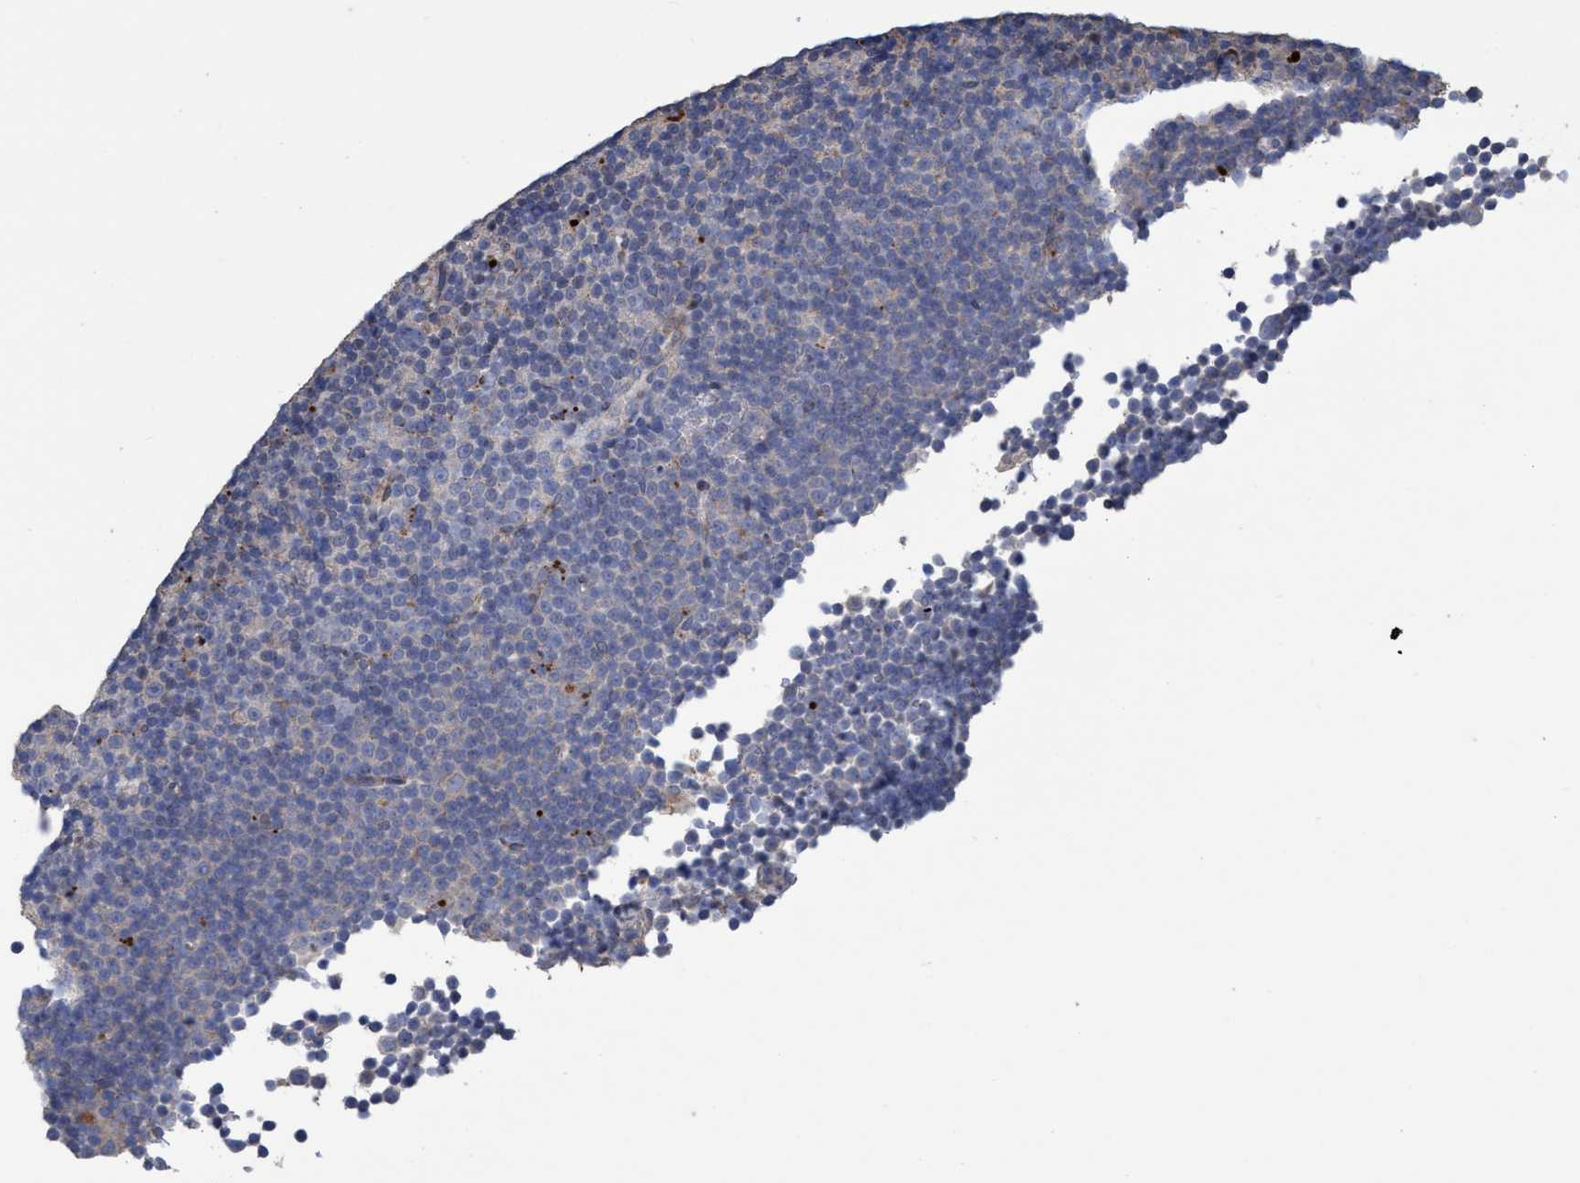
{"staining": {"intensity": "negative", "quantity": "none", "location": "none"}, "tissue": "lymphoma", "cell_type": "Tumor cells", "image_type": "cancer", "snomed": [{"axis": "morphology", "description": "Malignant lymphoma, non-Hodgkin's type, Low grade"}, {"axis": "topography", "description": "Lymph node"}], "caption": "Immunohistochemical staining of human malignant lymphoma, non-Hodgkin's type (low-grade) reveals no significant expression in tumor cells. (DAB (3,3'-diaminobenzidine) immunohistochemistry (IHC) visualized using brightfield microscopy, high magnification).", "gene": "BBS9", "patient": {"sex": "female", "age": 67}}